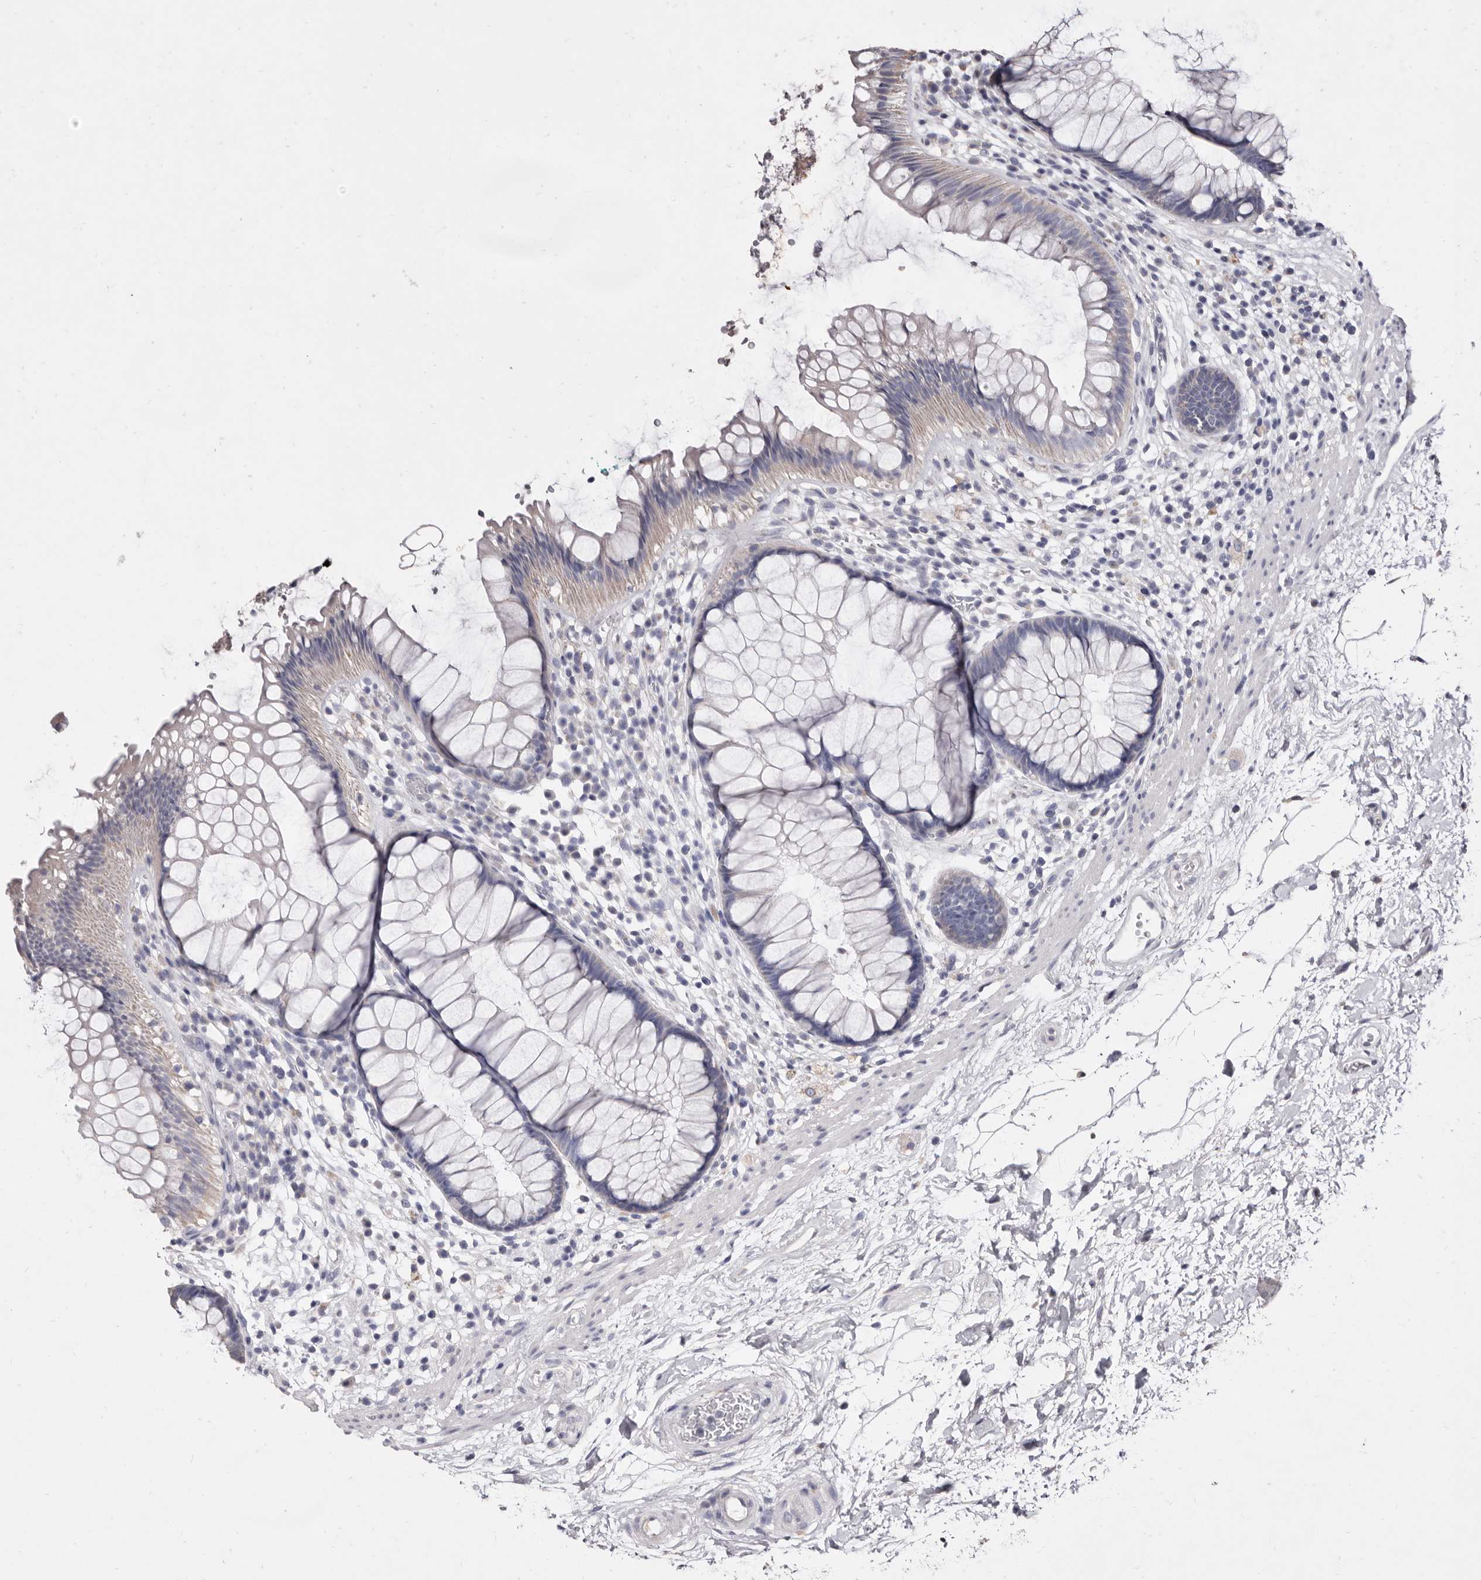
{"staining": {"intensity": "weak", "quantity": "<25%", "location": "cytoplasmic/membranous"}, "tissue": "rectum", "cell_type": "Glandular cells", "image_type": "normal", "snomed": [{"axis": "morphology", "description": "Normal tissue, NOS"}, {"axis": "topography", "description": "Rectum"}], "caption": "Immunohistochemical staining of normal rectum demonstrates no significant positivity in glandular cells.", "gene": "CYP2E1", "patient": {"sex": "male", "age": 51}}